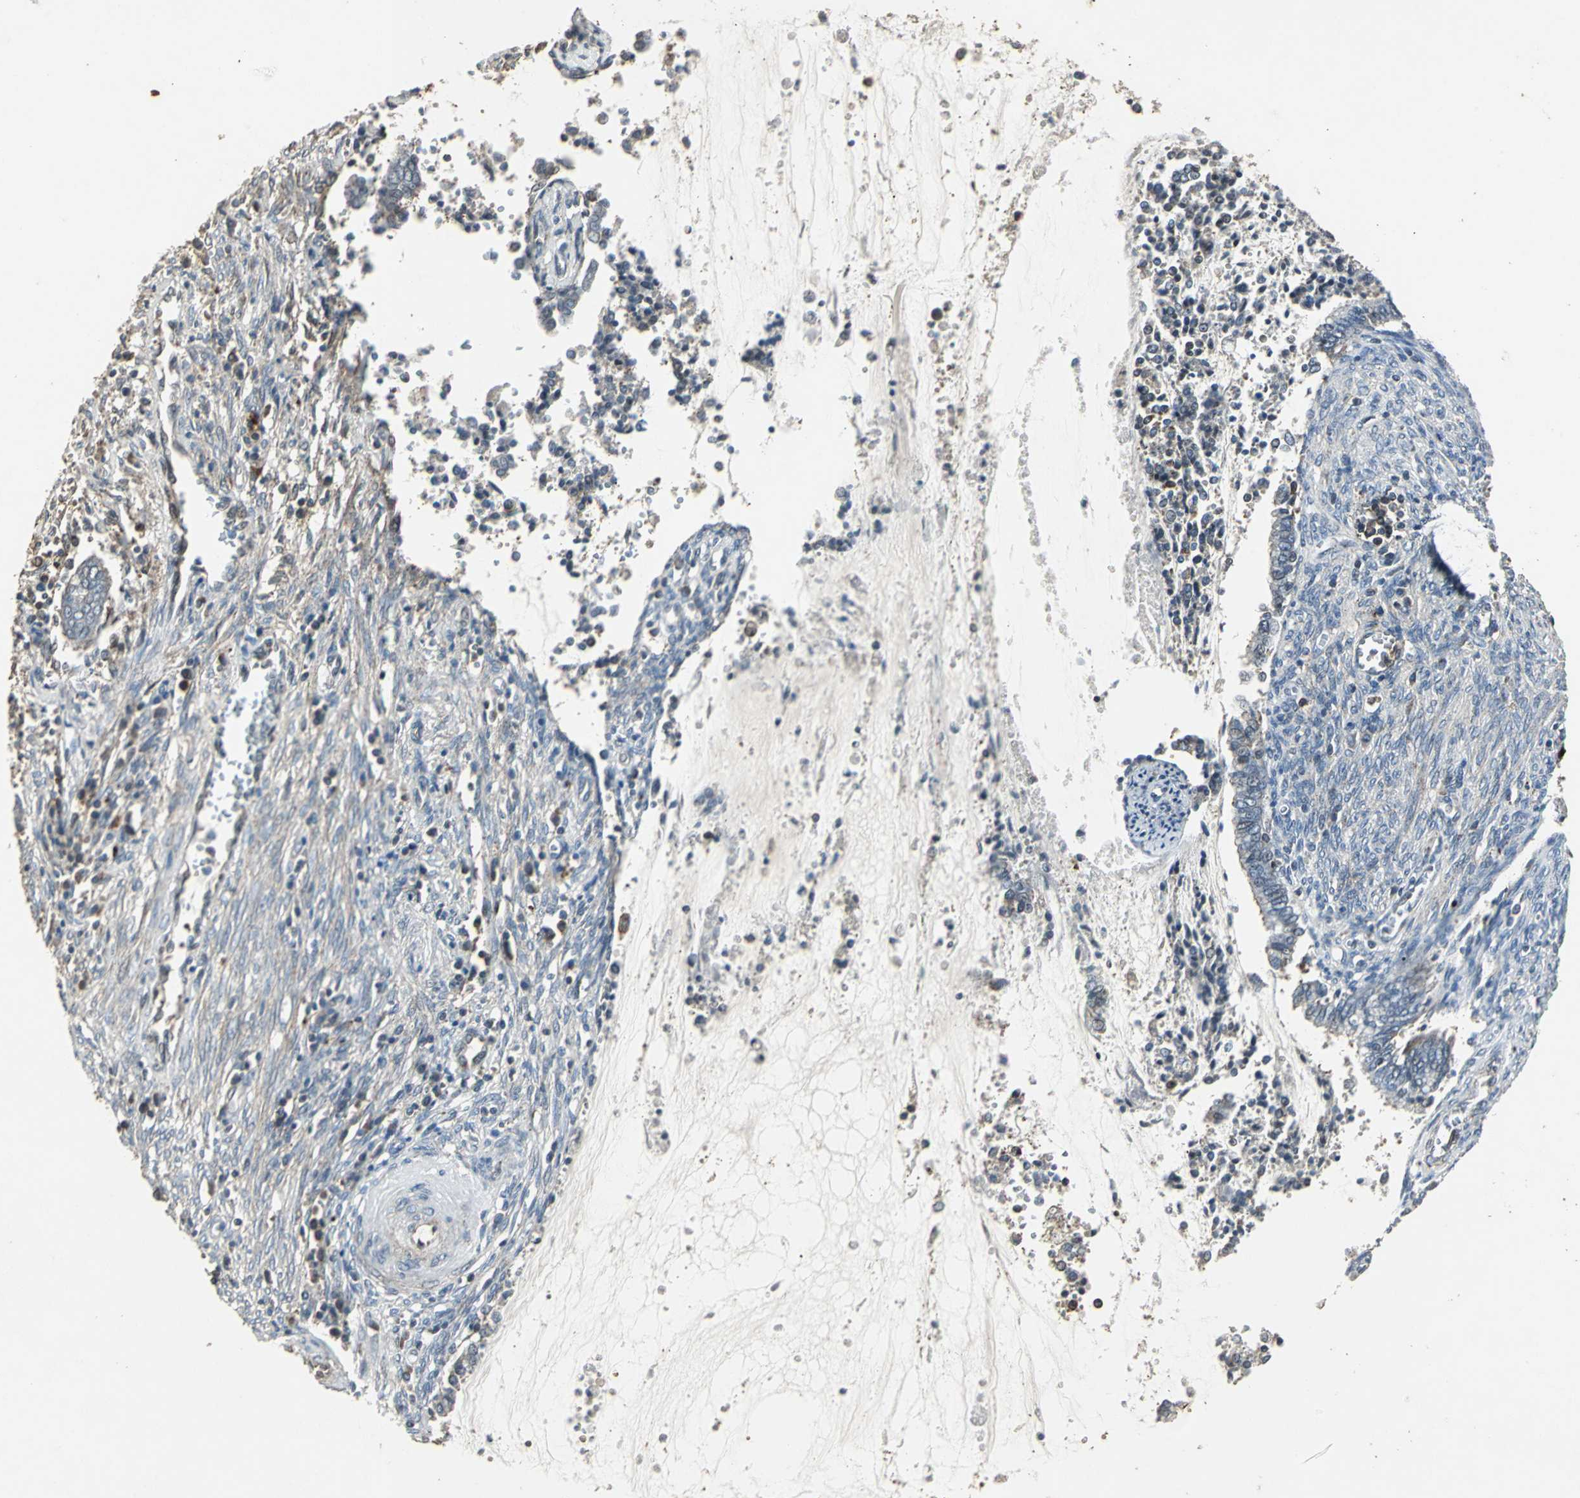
{"staining": {"intensity": "negative", "quantity": "none", "location": "none"}, "tissue": "cervical cancer", "cell_type": "Tumor cells", "image_type": "cancer", "snomed": [{"axis": "morphology", "description": "Adenocarcinoma, NOS"}, {"axis": "topography", "description": "Cervix"}], "caption": "DAB (3,3'-diaminobenzidine) immunohistochemical staining of human cervical adenocarcinoma exhibits no significant expression in tumor cells. (DAB IHC, high magnification).", "gene": "DNAJB4", "patient": {"sex": "female", "age": 44}}